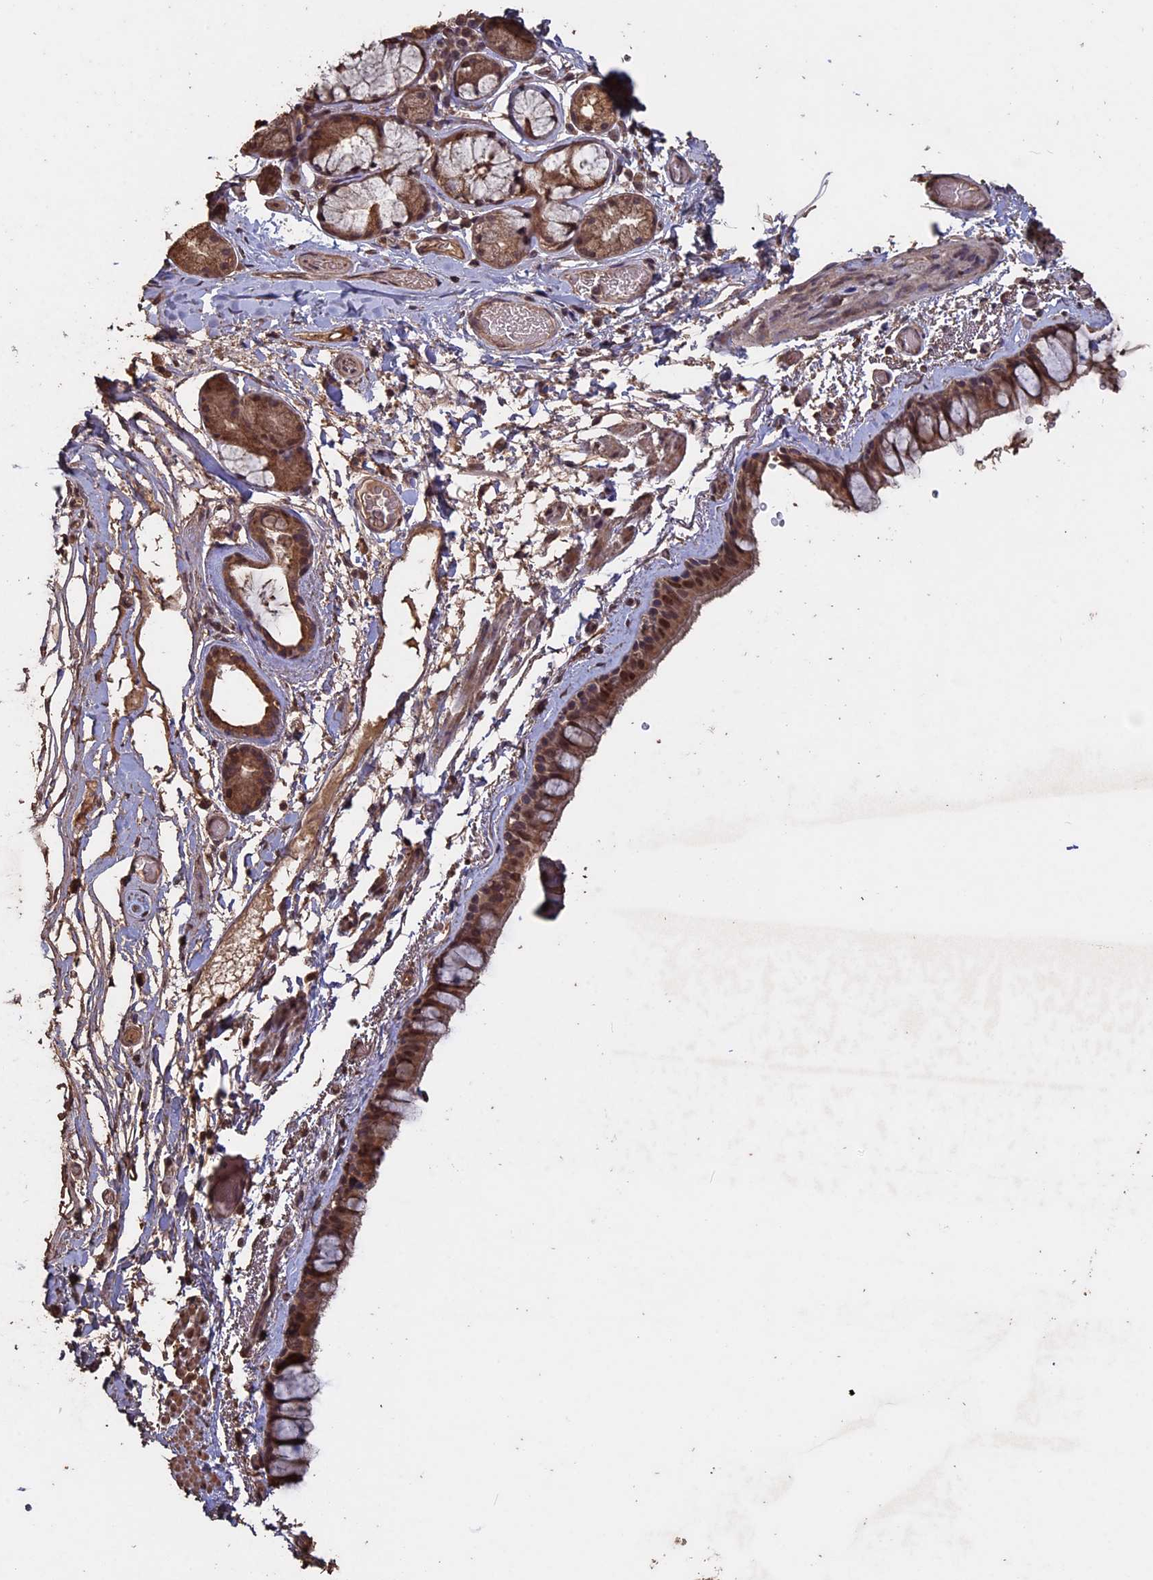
{"staining": {"intensity": "moderate", "quantity": ">75%", "location": "cytoplasmic/membranous,nuclear"}, "tissue": "bronchus", "cell_type": "Respiratory epithelial cells", "image_type": "normal", "snomed": [{"axis": "morphology", "description": "Normal tissue, NOS"}, {"axis": "topography", "description": "Cartilage tissue"}], "caption": "Protein expression by immunohistochemistry demonstrates moderate cytoplasmic/membranous,nuclear staining in approximately >75% of respiratory epithelial cells in benign bronchus.", "gene": "HUNK", "patient": {"sex": "male", "age": 63}}